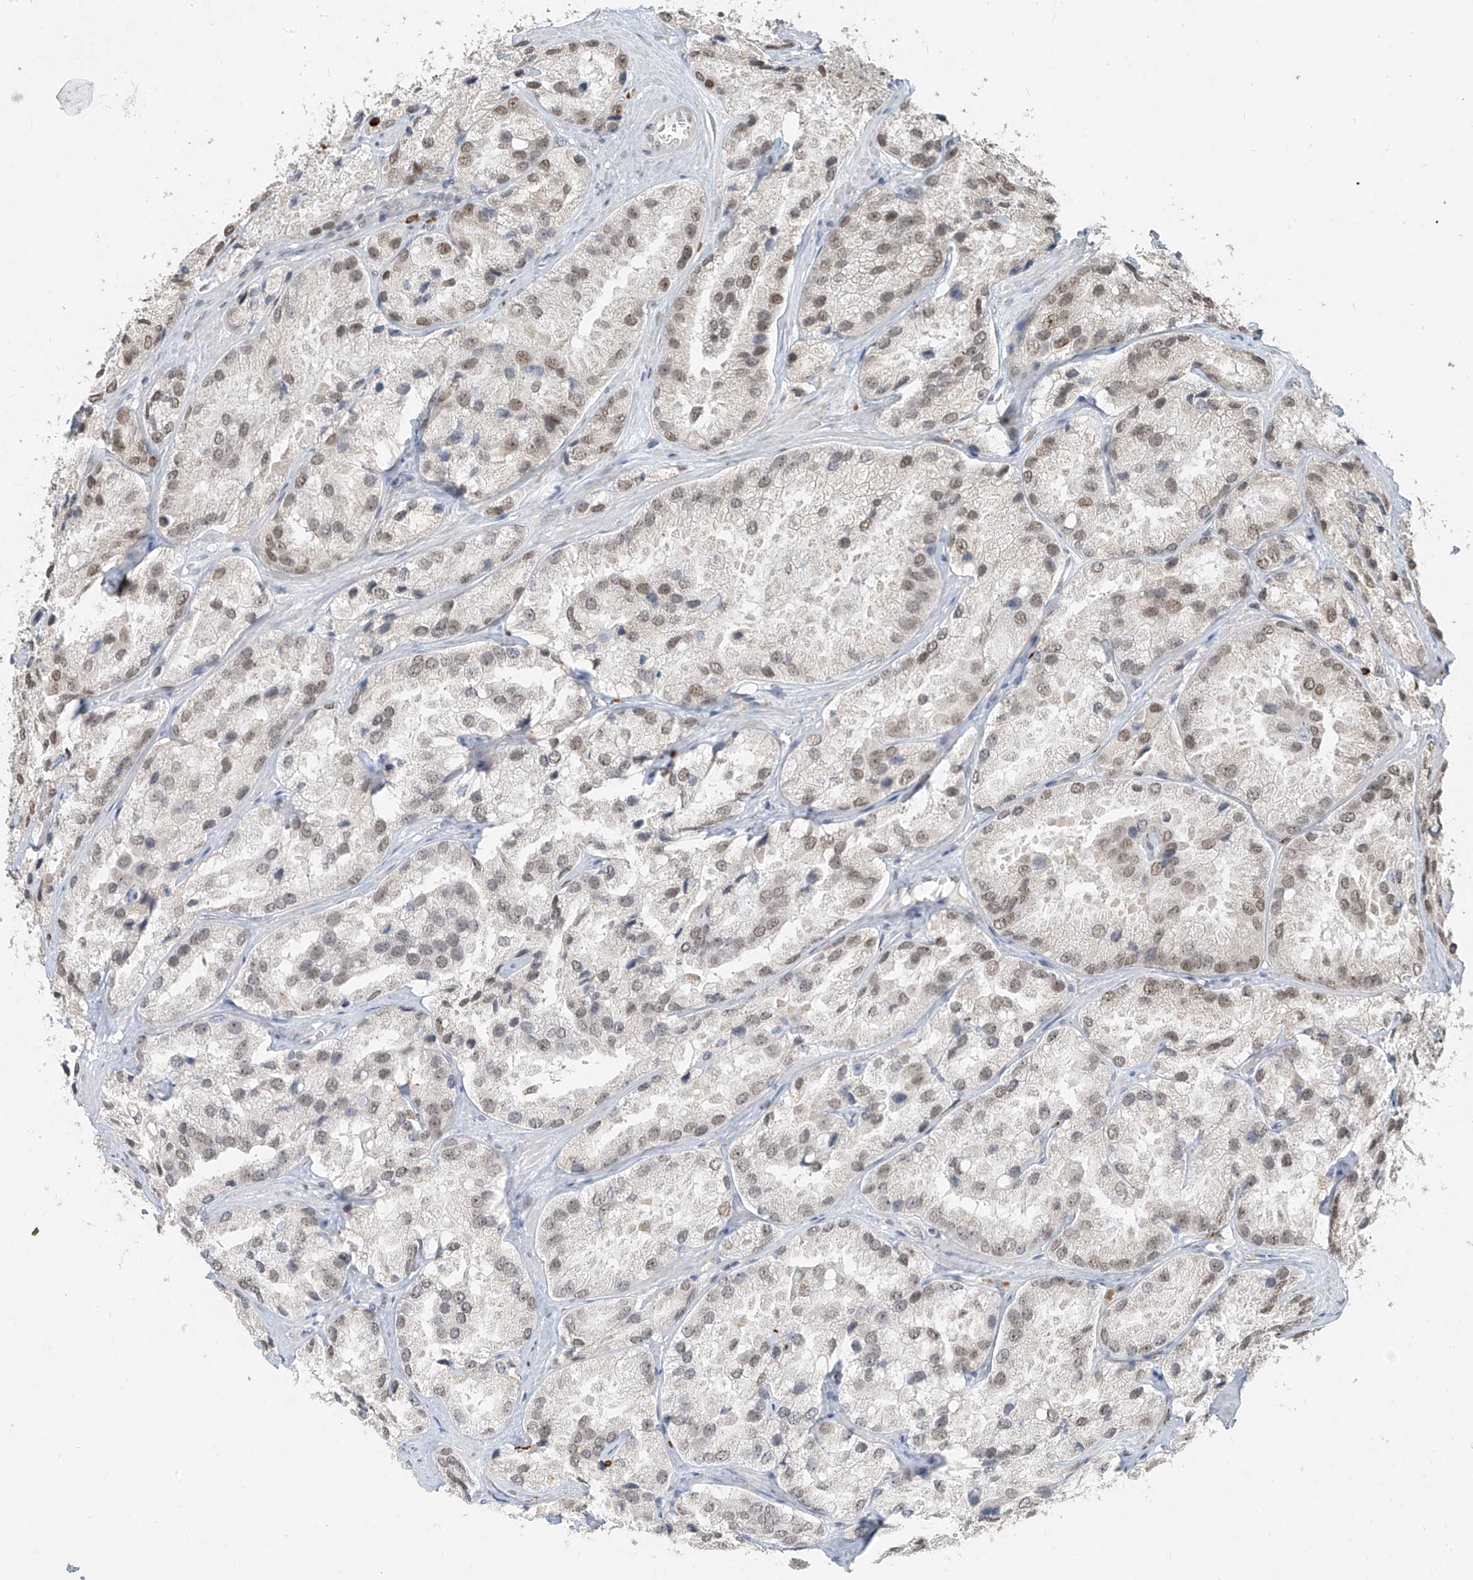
{"staining": {"intensity": "weak", "quantity": ">75%", "location": "nuclear"}, "tissue": "prostate cancer", "cell_type": "Tumor cells", "image_type": "cancer", "snomed": [{"axis": "morphology", "description": "Adenocarcinoma, High grade"}, {"axis": "topography", "description": "Prostate"}], "caption": "A brown stain highlights weak nuclear staining of a protein in human prostate cancer tumor cells.", "gene": "ZMYM2", "patient": {"sex": "male", "age": 66}}